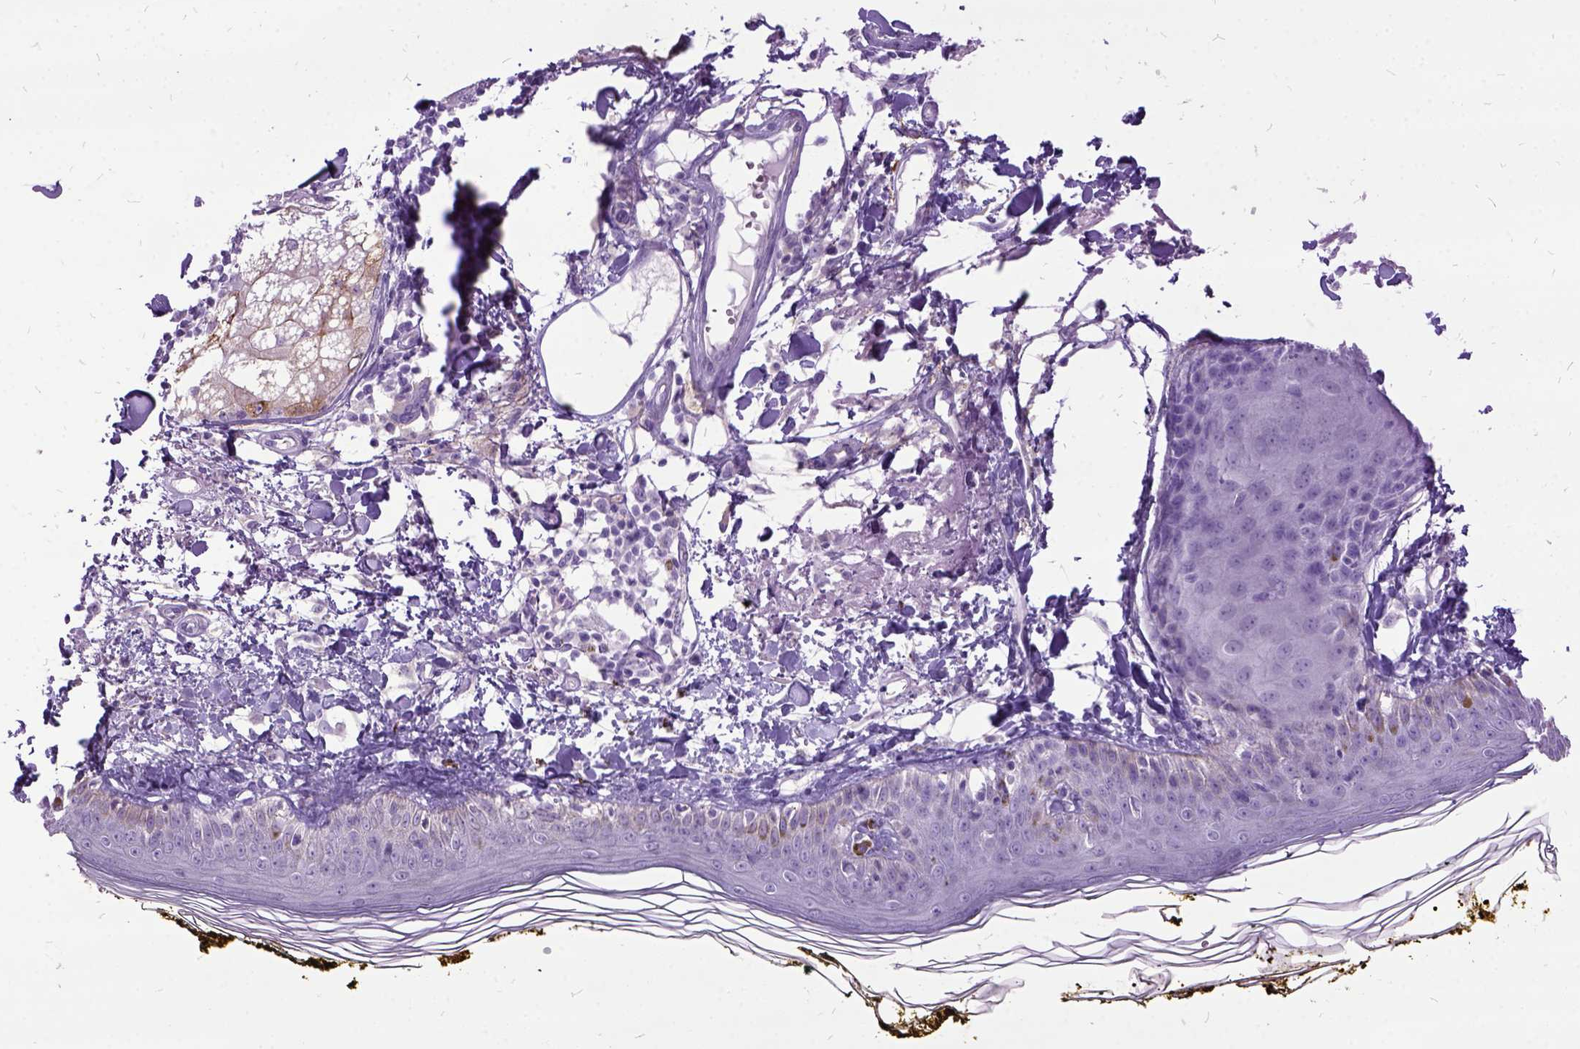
{"staining": {"intensity": "negative", "quantity": "none", "location": "none"}, "tissue": "skin", "cell_type": "Fibroblasts", "image_type": "normal", "snomed": [{"axis": "morphology", "description": "Normal tissue, NOS"}, {"axis": "topography", "description": "Skin"}], "caption": "This is an immunohistochemistry image of unremarkable human skin. There is no staining in fibroblasts.", "gene": "MME", "patient": {"sex": "male", "age": 76}}